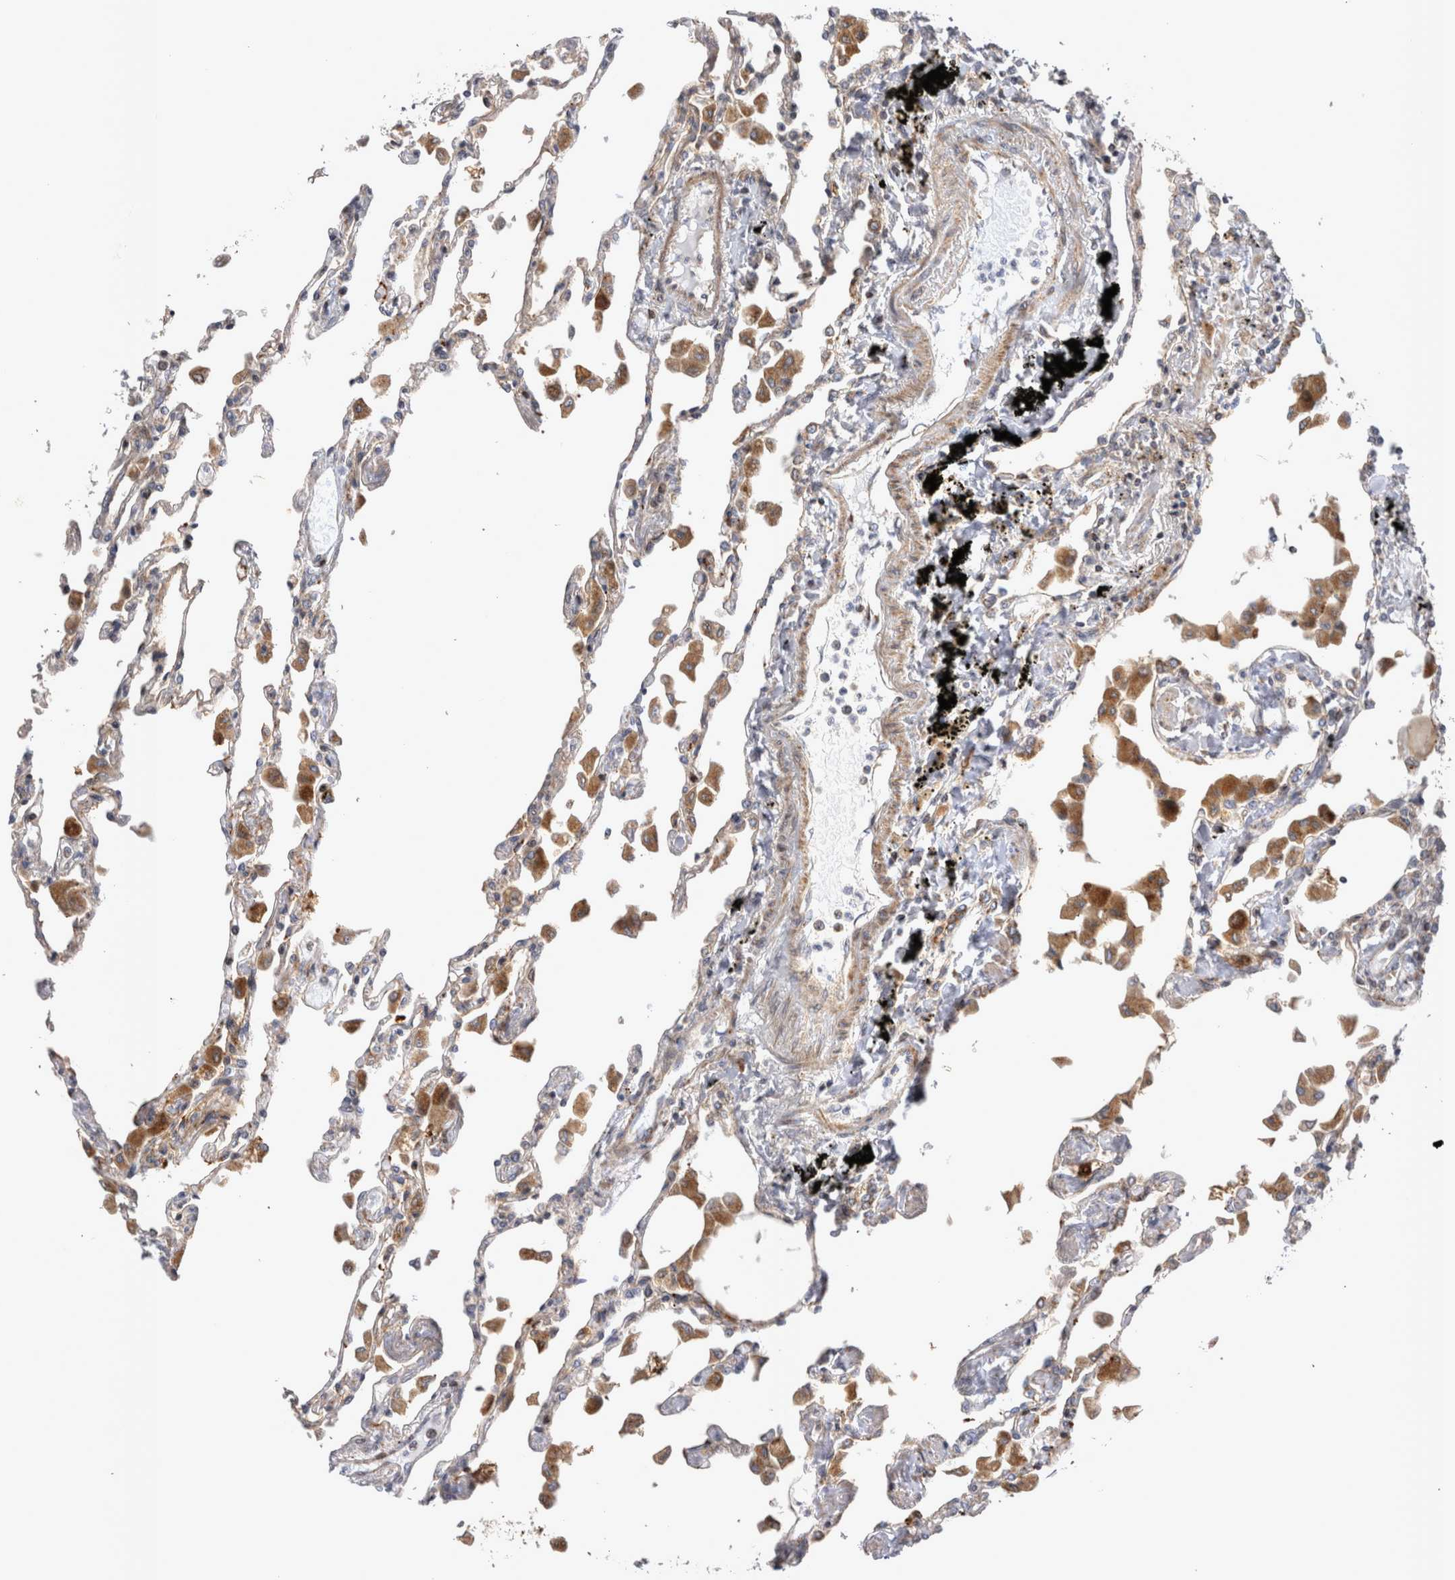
{"staining": {"intensity": "weak", "quantity": "<25%", "location": "cytoplasmic/membranous"}, "tissue": "lung", "cell_type": "Alveolar cells", "image_type": "normal", "snomed": [{"axis": "morphology", "description": "Normal tissue, NOS"}, {"axis": "topography", "description": "Bronchus"}, {"axis": "topography", "description": "Lung"}], "caption": "Immunohistochemical staining of normal human lung demonstrates no significant expression in alveolar cells.", "gene": "TSPOAP1", "patient": {"sex": "female", "age": 49}}